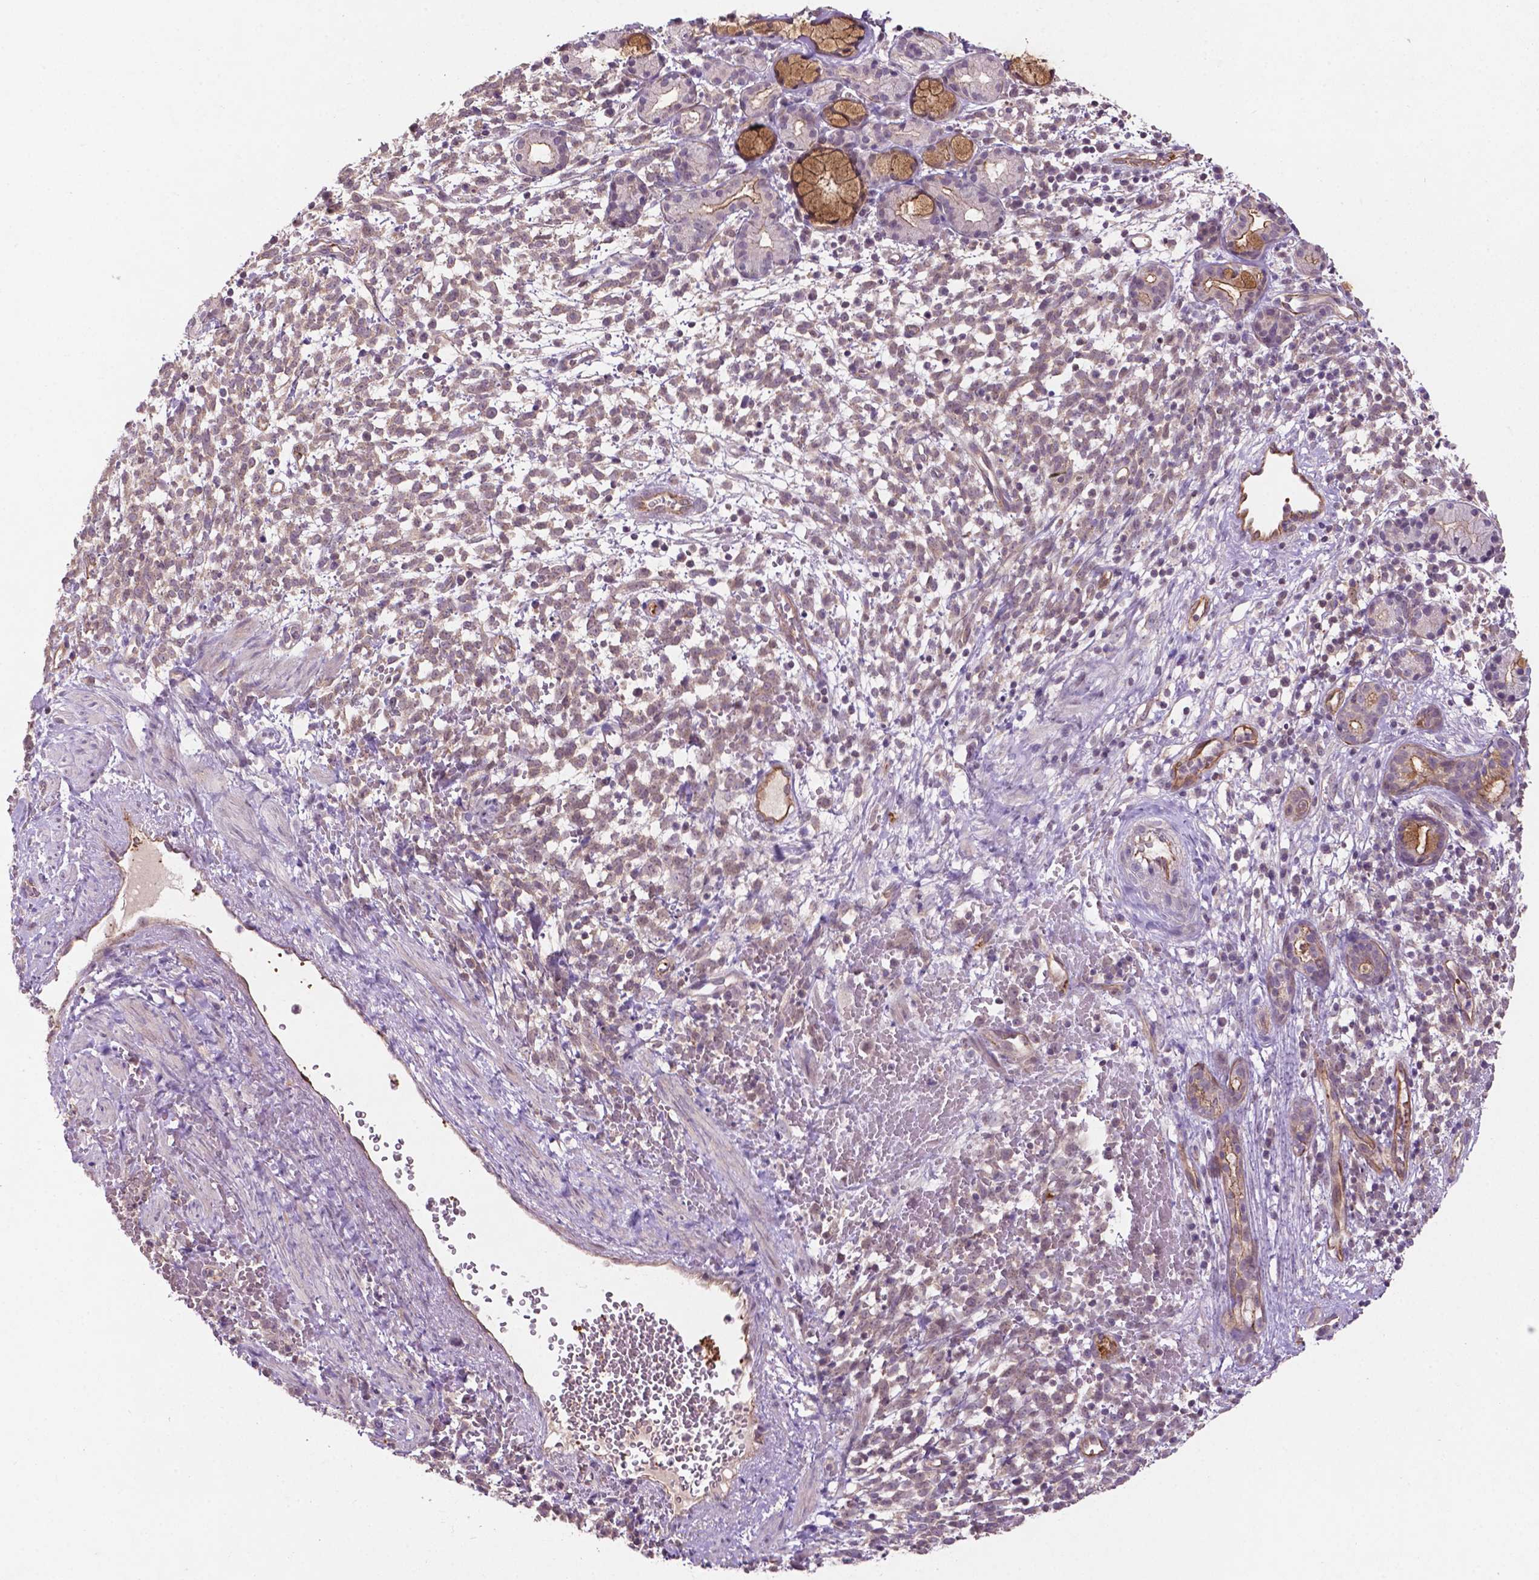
{"staining": {"intensity": "weak", "quantity": "25%-75%", "location": "cytoplasmic/membranous"}, "tissue": "melanoma", "cell_type": "Tumor cells", "image_type": "cancer", "snomed": [{"axis": "morphology", "description": "Malignant melanoma, NOS"}, {"axis": "topography", "description": "Skin"}], "caption": "Immunohistochemical staining of melanoma demonstrates low levels of weak cytoplasmic/membranous positivity in about 25%-75% of tumor cells. Nuclei are stained in blue.", "gene": "ARL5C", "patient": {"sex": "female", "age": 70}}